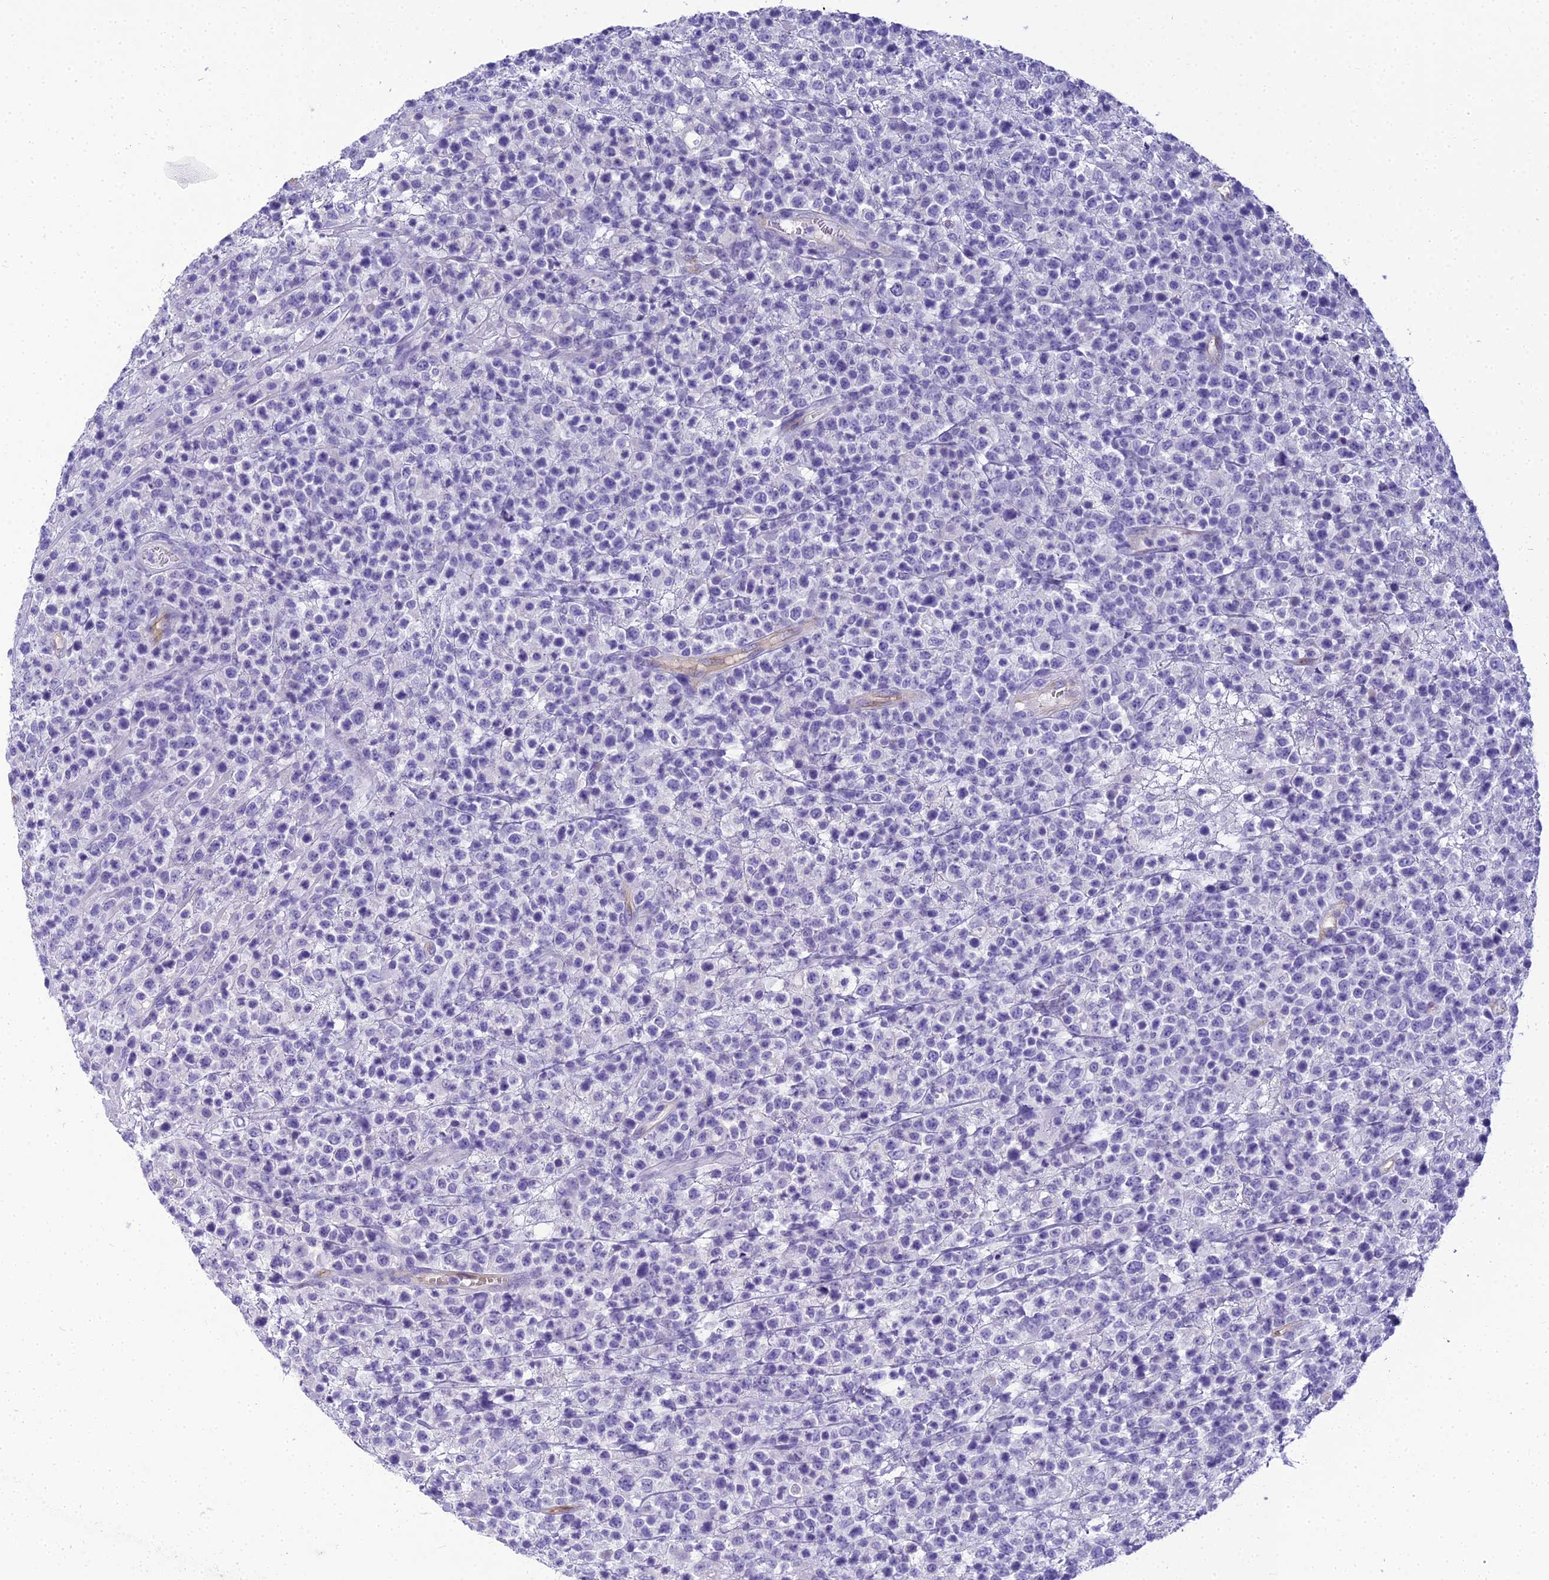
{"staining": {"intensity": "negative", "quantity": "none", "location": "none"}, "tissue": "lymphoma", "cell_type": "Tumor cells", "image_type": "cancer", "snomed": [{"axis": "morphology", "description": "Malignant lymphoma, non-Hodgkin's type, High grade"}, {"axis": "topography", "description": "Colon"}], "caption": "High magnification brightfield microscopy of high-grade malignant lymphoma, non-Hodgkin's type stained with DAB (3,3'-diaminobenzidine) (brown) and counterstained with hematoxylin (blue): tumor cells show no significant expression. (Immunohistochemistry, brightfield microscopy, high magnification).", "gene": "NINJ1", "patient": {"sex": "female", "age": 53}}